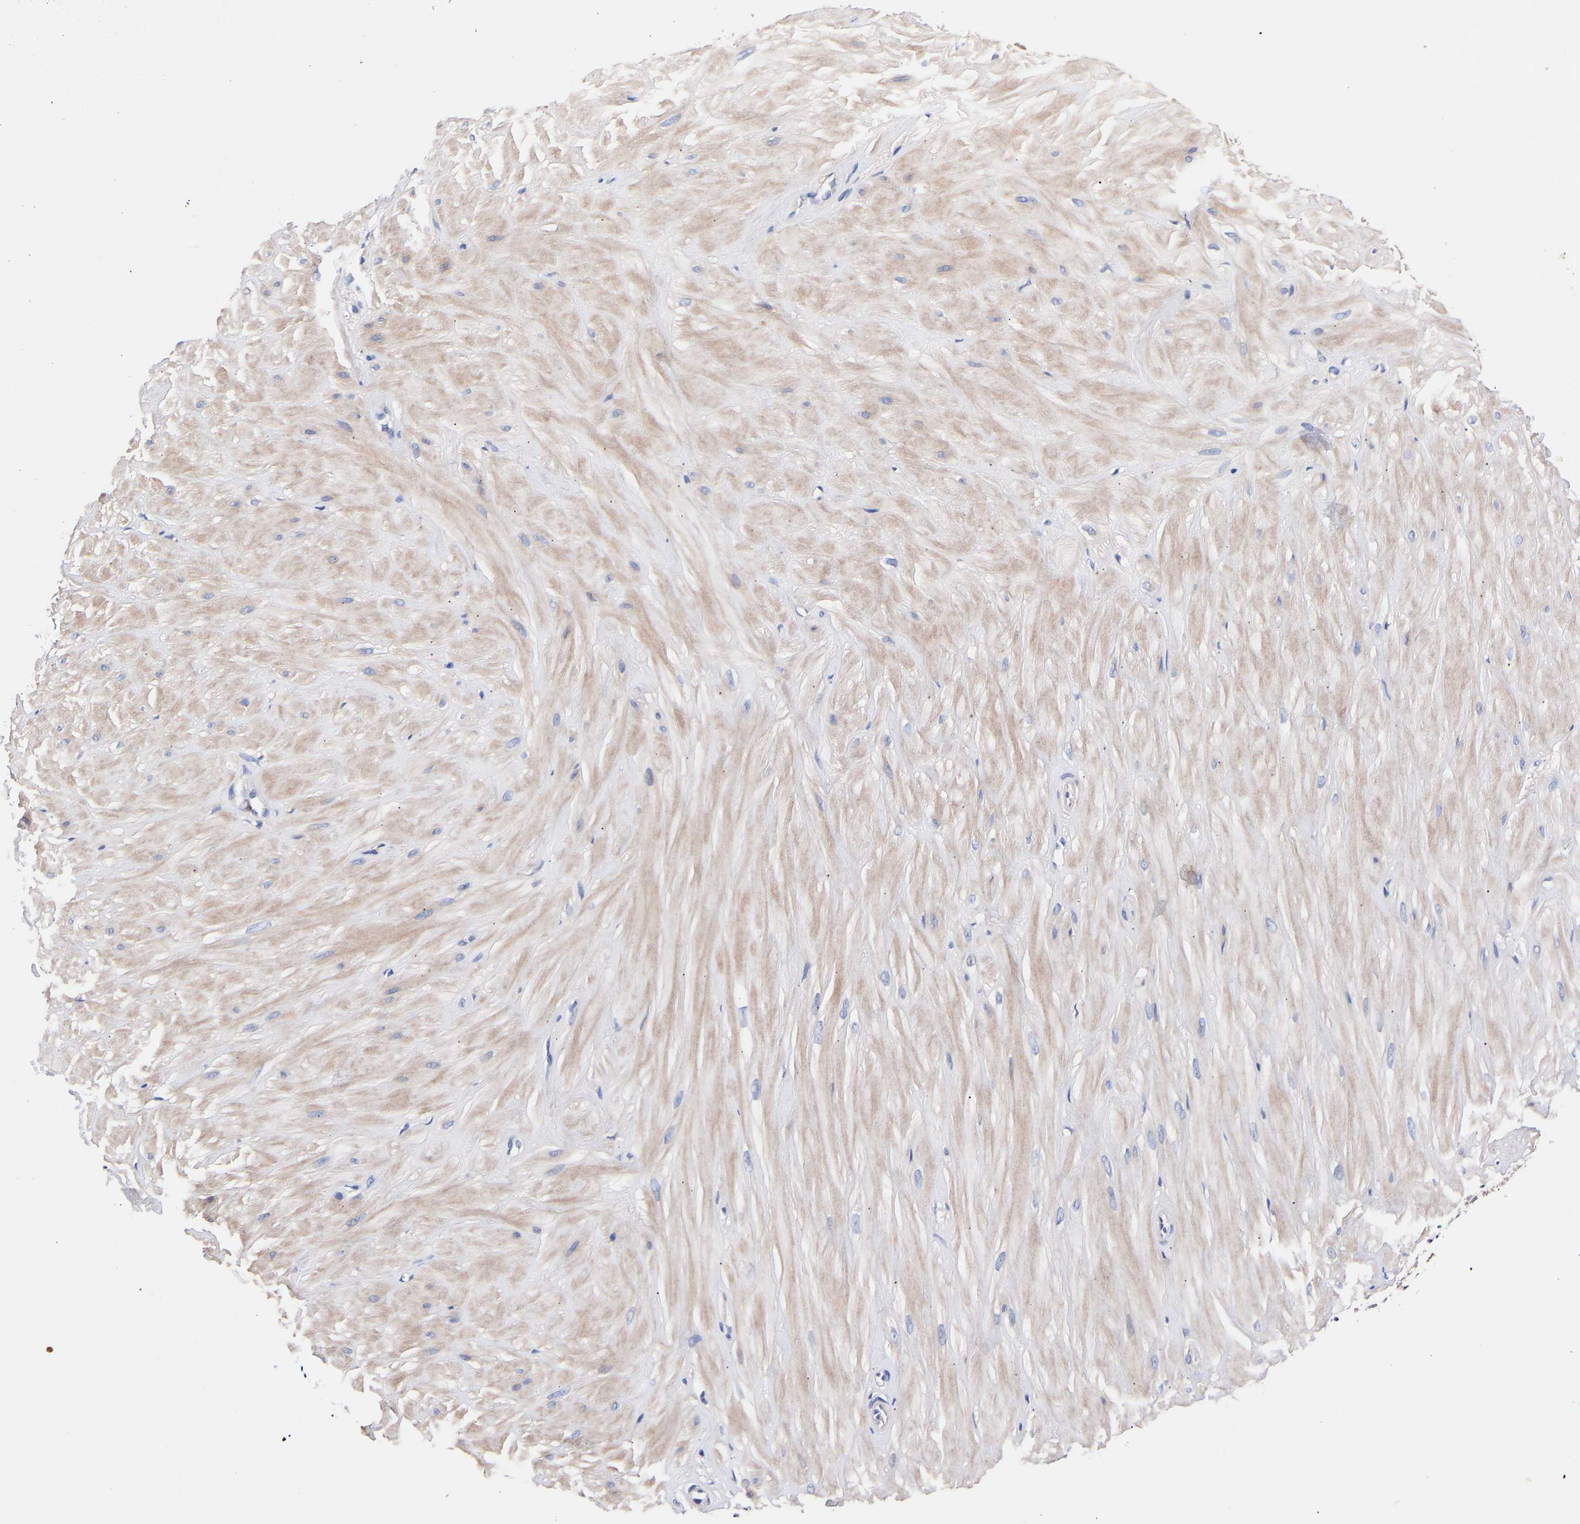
{"staining": {"intensity": "negative", "quantity": "none", "location": "none"}, "tissue": "adipose tissue", "cell_type": "Adipocytes", "image_type": "normal", "snomed": [{"axis": "morphology", "description": "Normal tissue, NOS"}, {"axis": "topography", "description": "Adipose tissue"}, {"axis": "topography", "description": "Vascular tissue"}, {"axis": "topography", "description": "Peripheral nerve tissue"}], "caption": "The histopathology image reveals no significant staining in adipocytes of adipose tissue. (Stains: DAB IHC with hematoxylin counter stain, Microscopy: brightfield microscopy at high magnification).", "gene": "SEM1", "patient": {"sex": "male", "age": 25}}